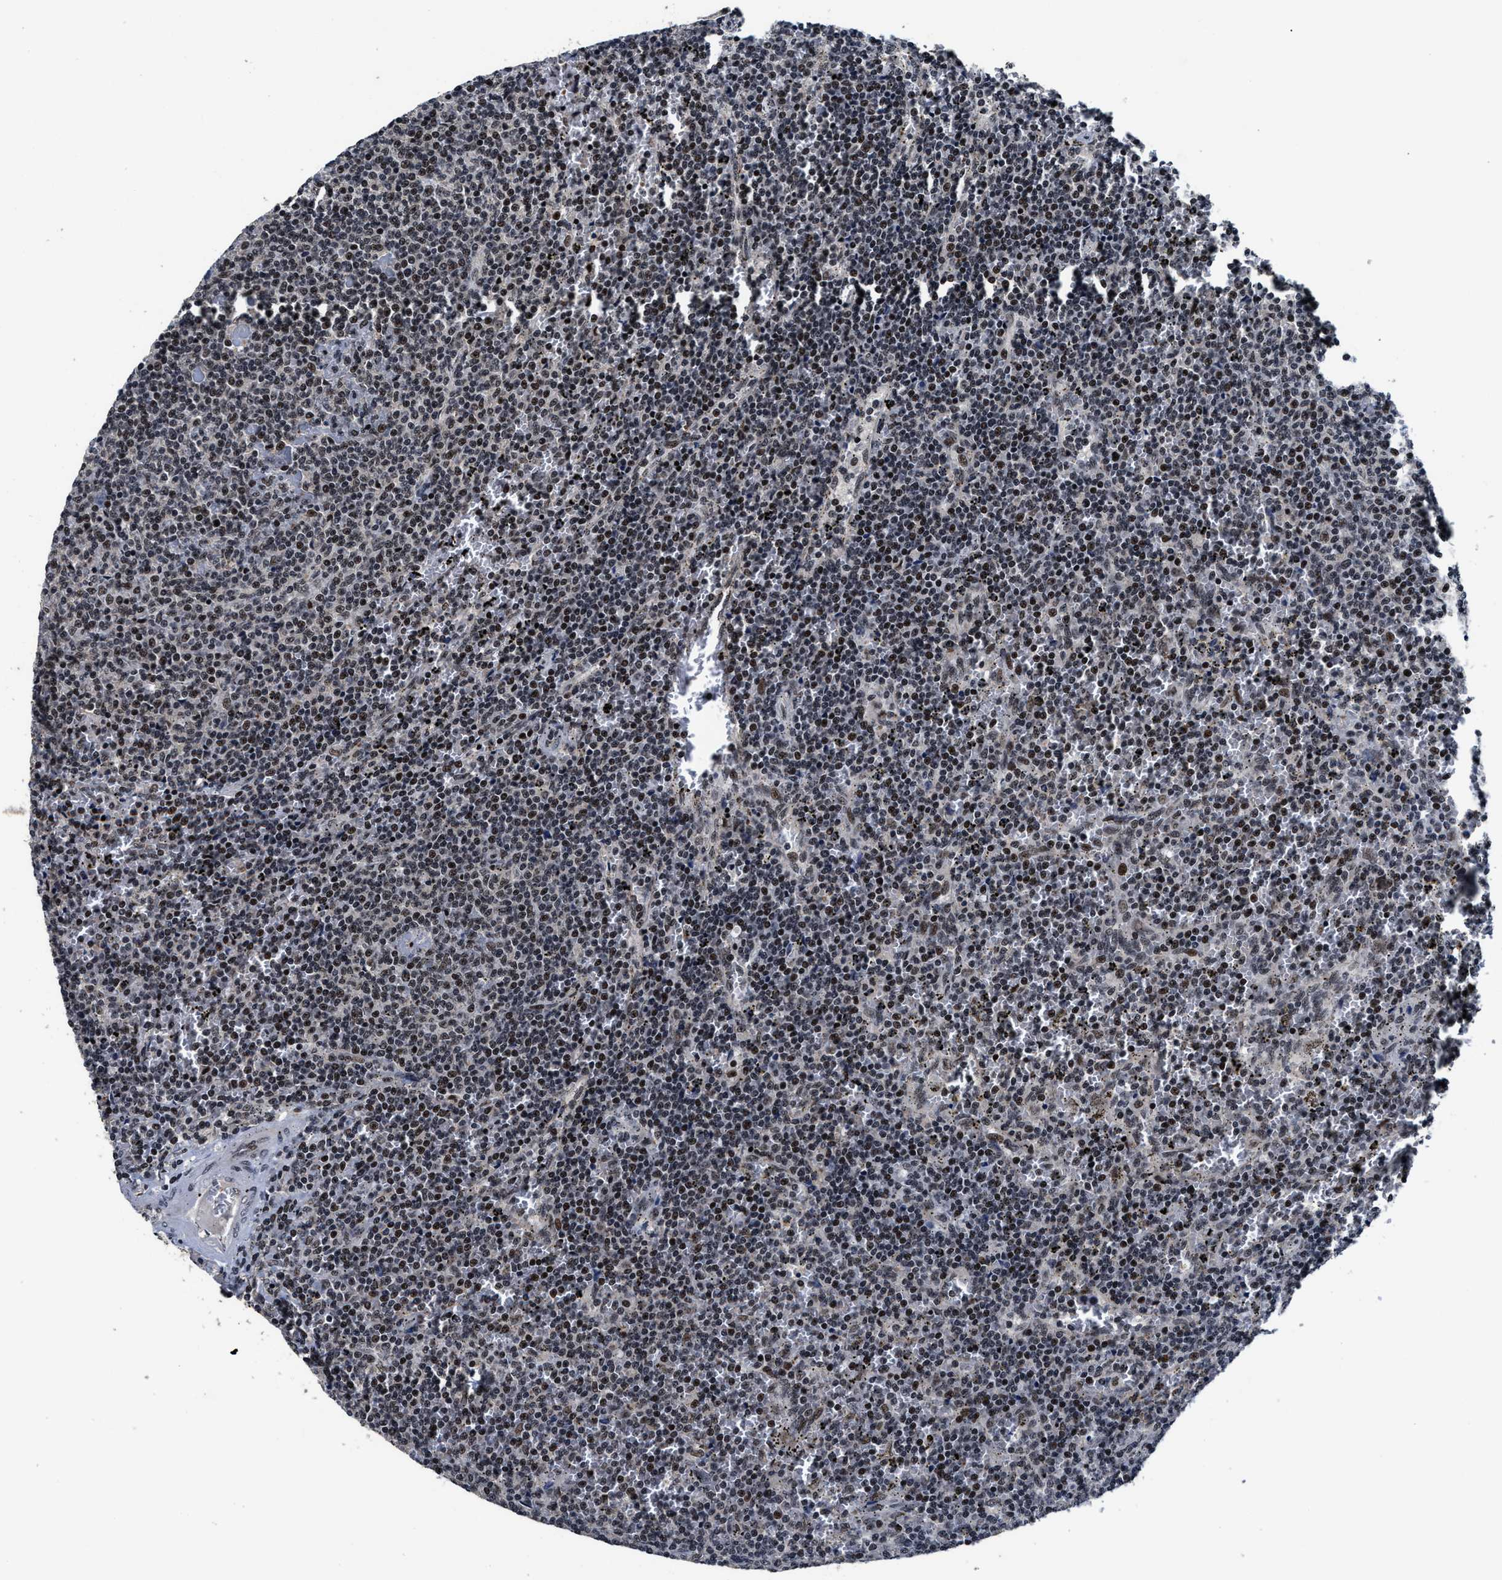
{"staining": {"intensity": "moderate", "quantity": ">75%", "location": "nuclear"}, "tissue": "lymphoma", "cell_type": "Tumor cells", "image_type": "cancer", "snomed": [{"axis": "morphology", "description": "Malignant lymphoma, non-Hodgkin's type, Low grade"}, {"axis": "topography", "description": "Spleen"}], "caption": "Tumor cells display medium levels of moderate nuclear positivity in approximately >75% of cells in human low-grade malignant lymphoma, non-Hodgkin's type.", "gene": "ZNF233", "patient": {"sex": "female", "age": 50}}